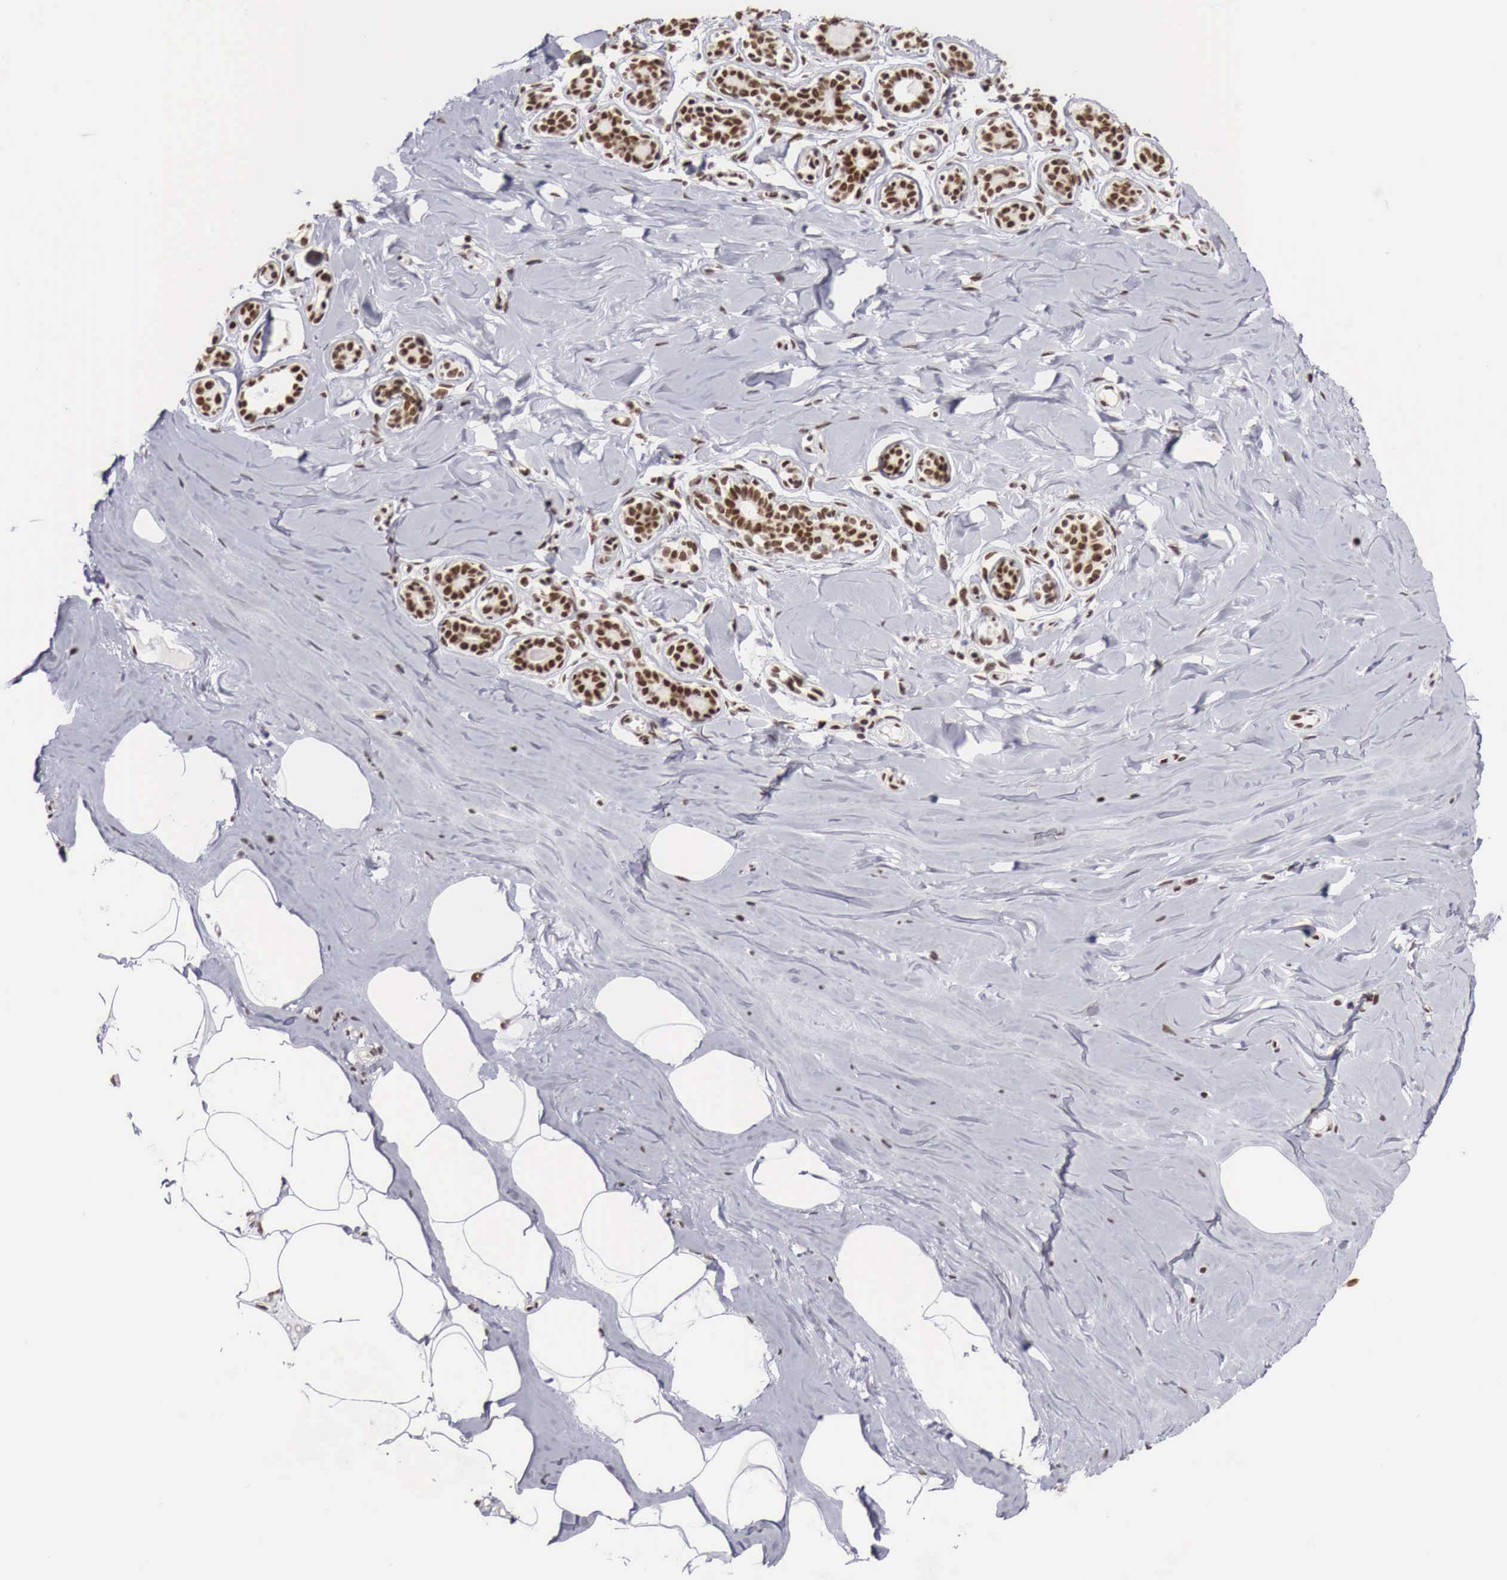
{"staining": {"intensity": "strong", "quantity": ">75%", "location": "nuclear"}, "tissue": "breast", "cell_type": "Adipocytes", "image_type": "normal", "snomed": [{"axis": "morphology", "description": "Normal tissue, NOS"}, {"axis": "topography", "description": "Breast"}], "caption": "The micrograph demonstrates staining of benign breast, revealing strong nuclear protein expression (brown color) within adipocytes.", "gene": "PHF14", "patient": {"sex": "female", "age": 45}}